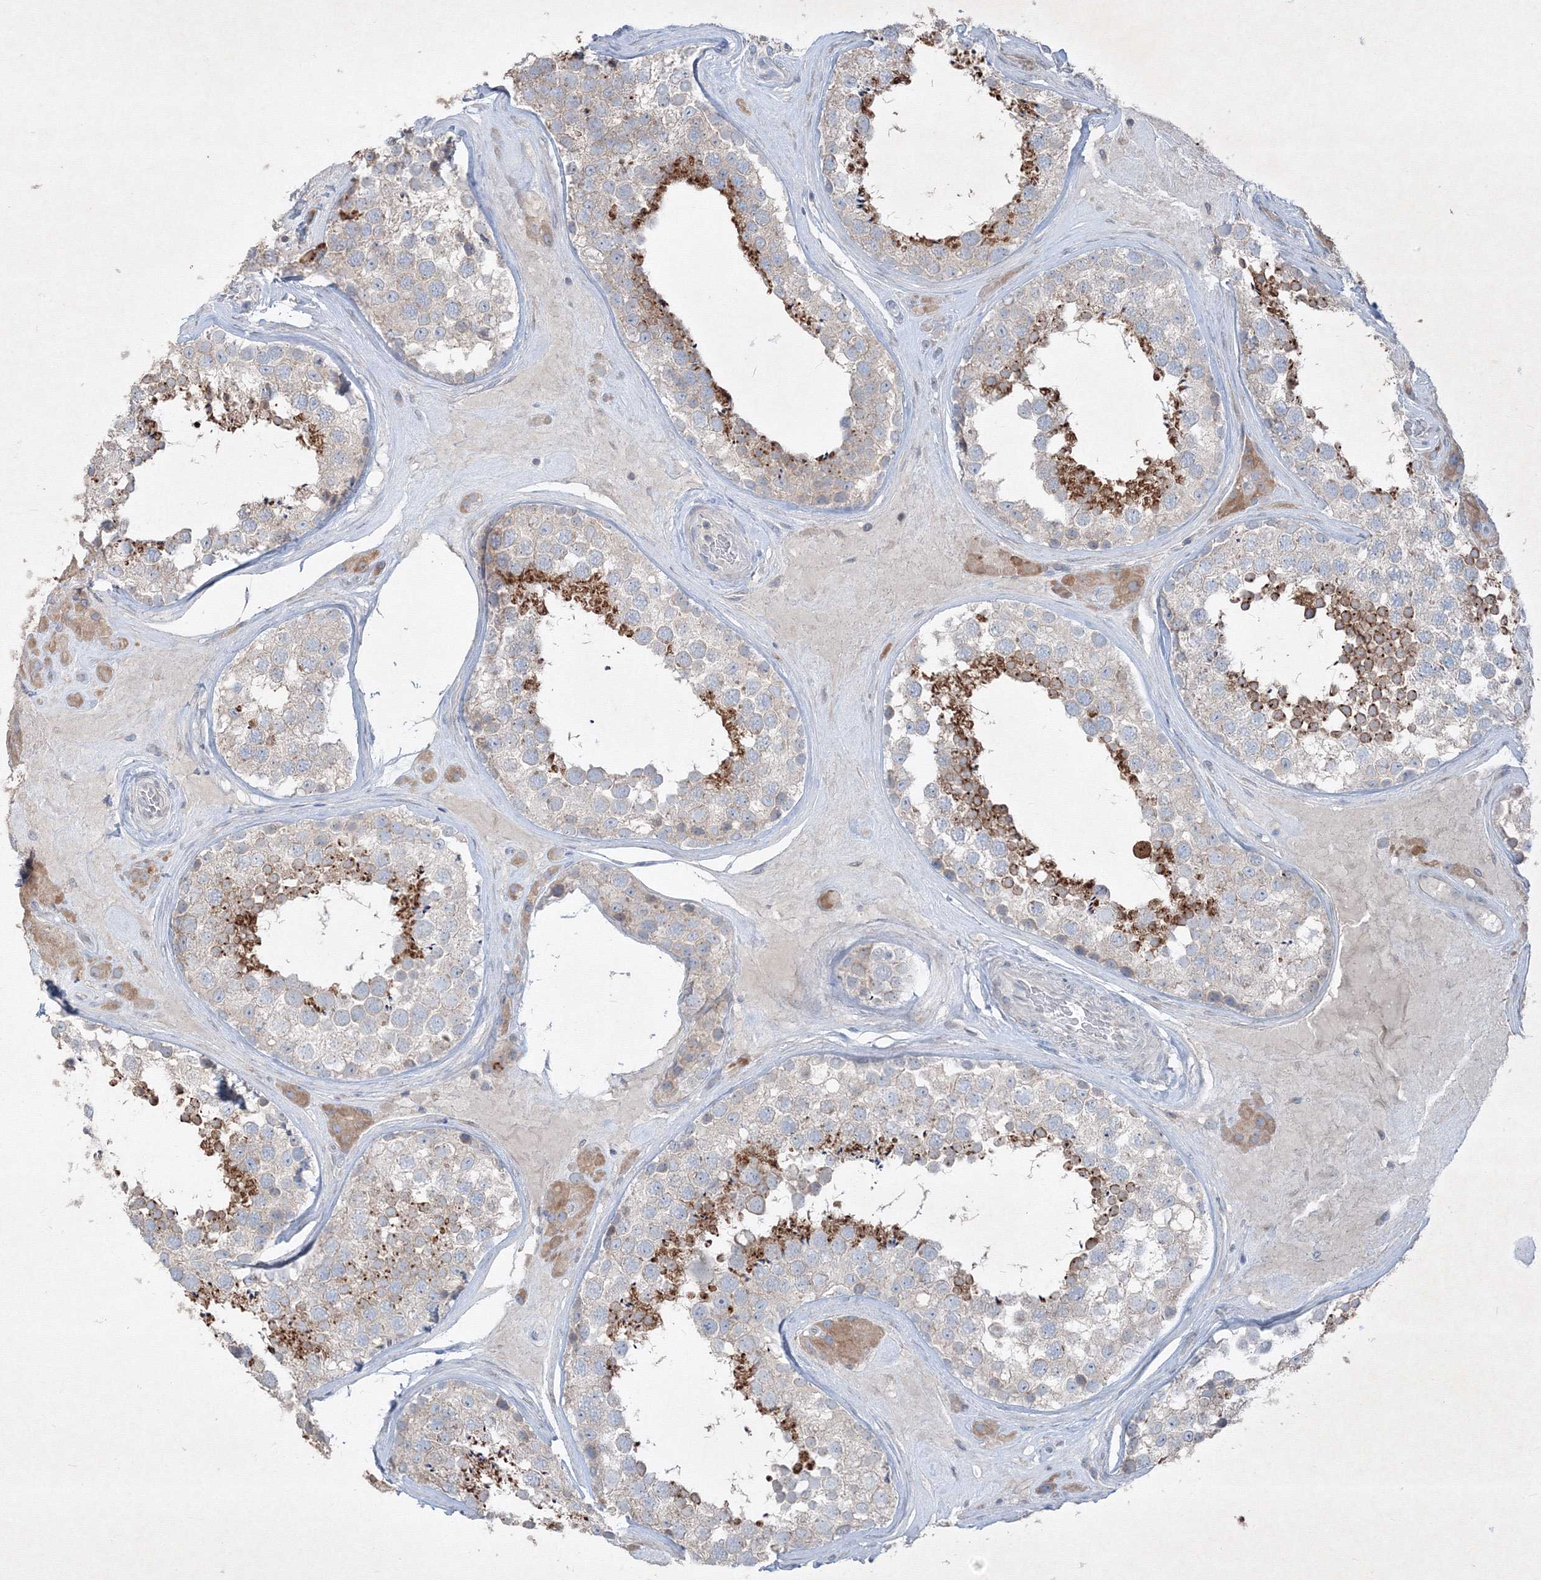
{"staining": {"intensity": "moderate", "quantity": "25%-75%", "location": "cytoplasmic/membranous"}, "tissue": "testis", "cell_type": "Cells in seminiferous ducts", "image_type": "normal", "snomed": [{"axis": "morphology", "description": "Normal tissue, NOS"}, {"axis": "topography", "description": "Testis"}], "caption": "Protein staining of normal testis exhibits moderate cytoplasmic/membranous positivity in approximately 25%-75% of cells in seminiferous ducts. (brown staining indicates protein expression, while blue staining denotes nuclei).", "gene": "IFNAR1", "patient": {"sex": "male", "age": 46}}